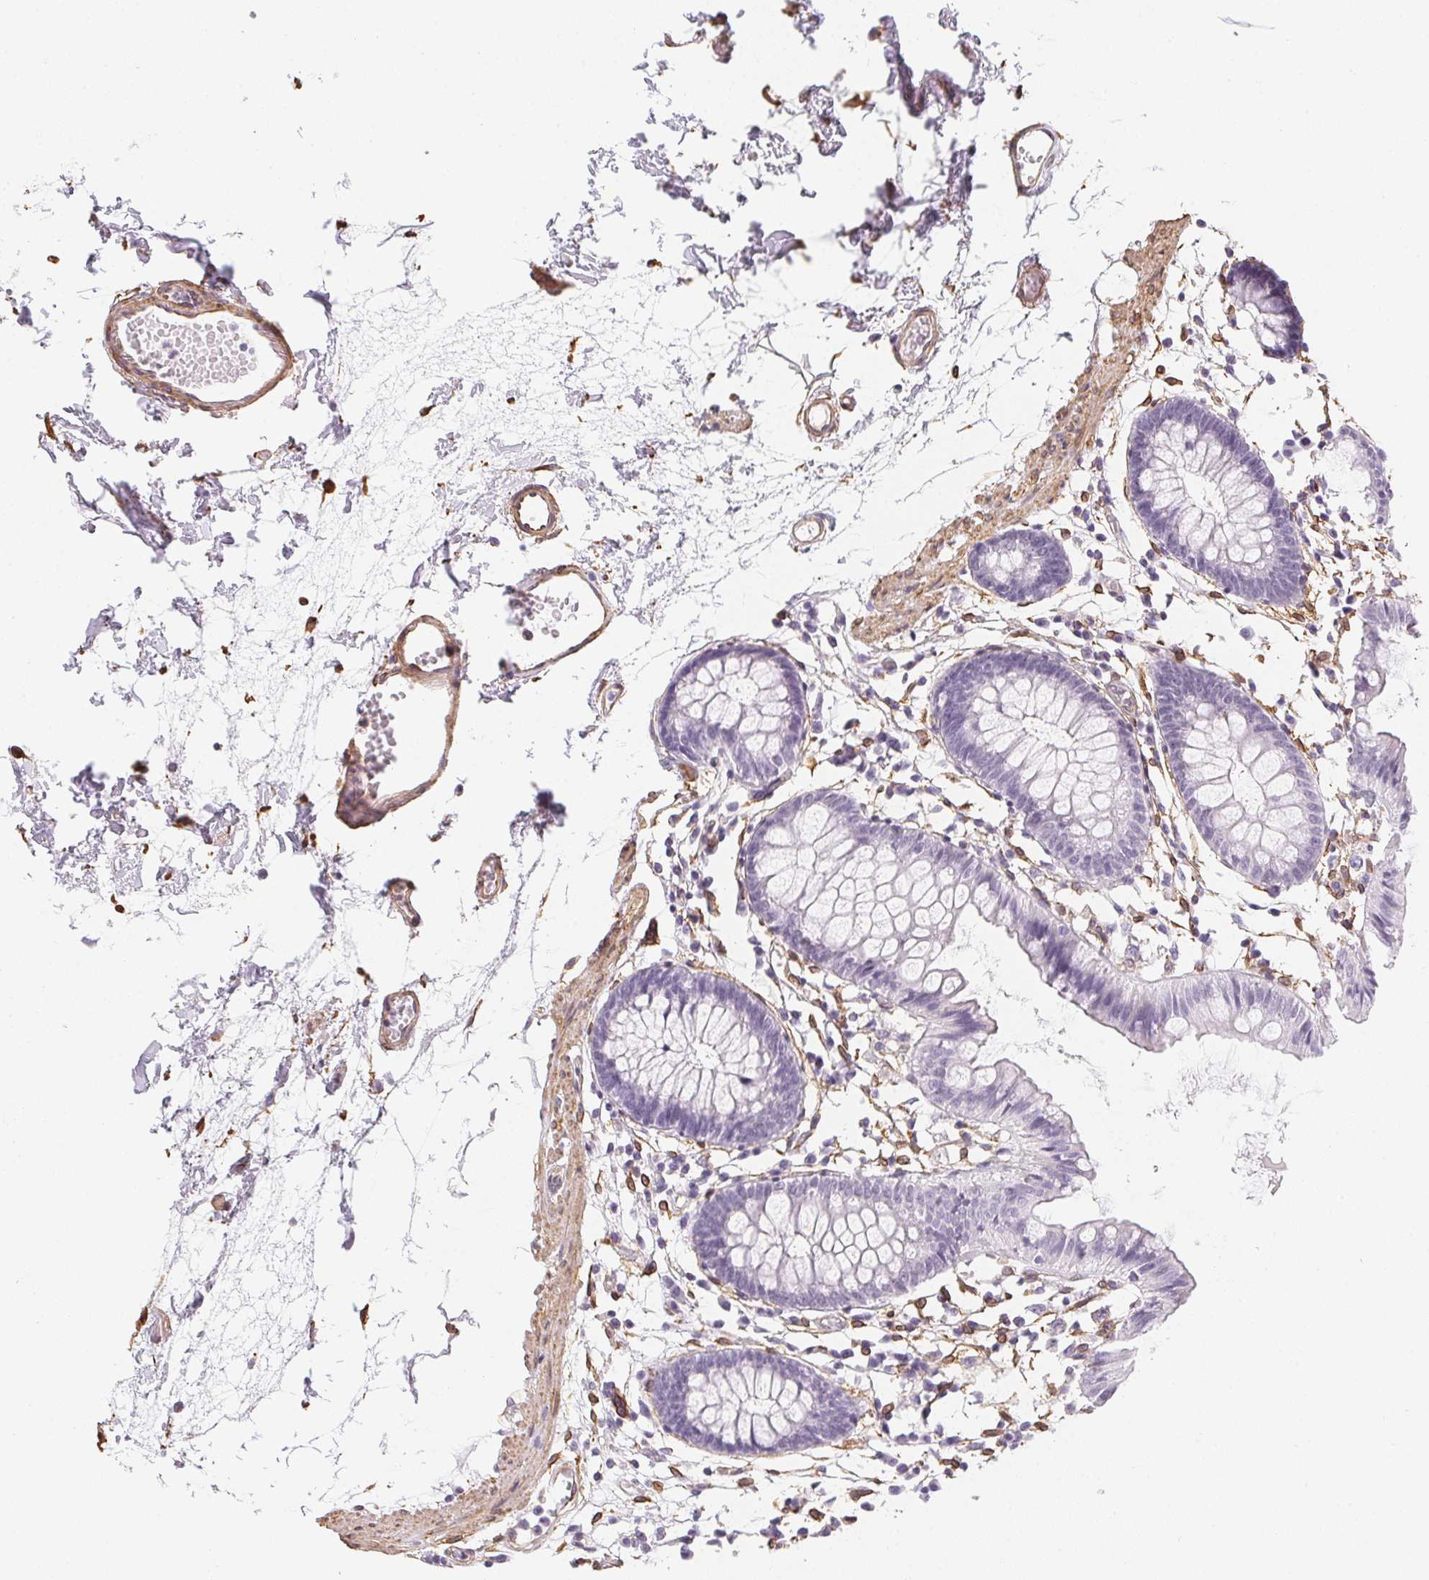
{"staining": {"intensity": "moderate", "quantity": ">75%", "location": "cytoplasmic/membranous"}, "tissue": "colon", "cell_type": "Endothelial cells", "image_type": "normal", "snomed": [{"axis": "morphology", "description": "Normal tissue, NOS"}, {"axis": "topography", "description": "Colon"}], "caption": "Immunohistochemical staining of unremarkable colon reveals medium levels of moderate cytoplasmic/membranous staining in about >75% of endothelial cells.", "gene": "RSBN1", "patient": {"sex": "female", "age": 84}}